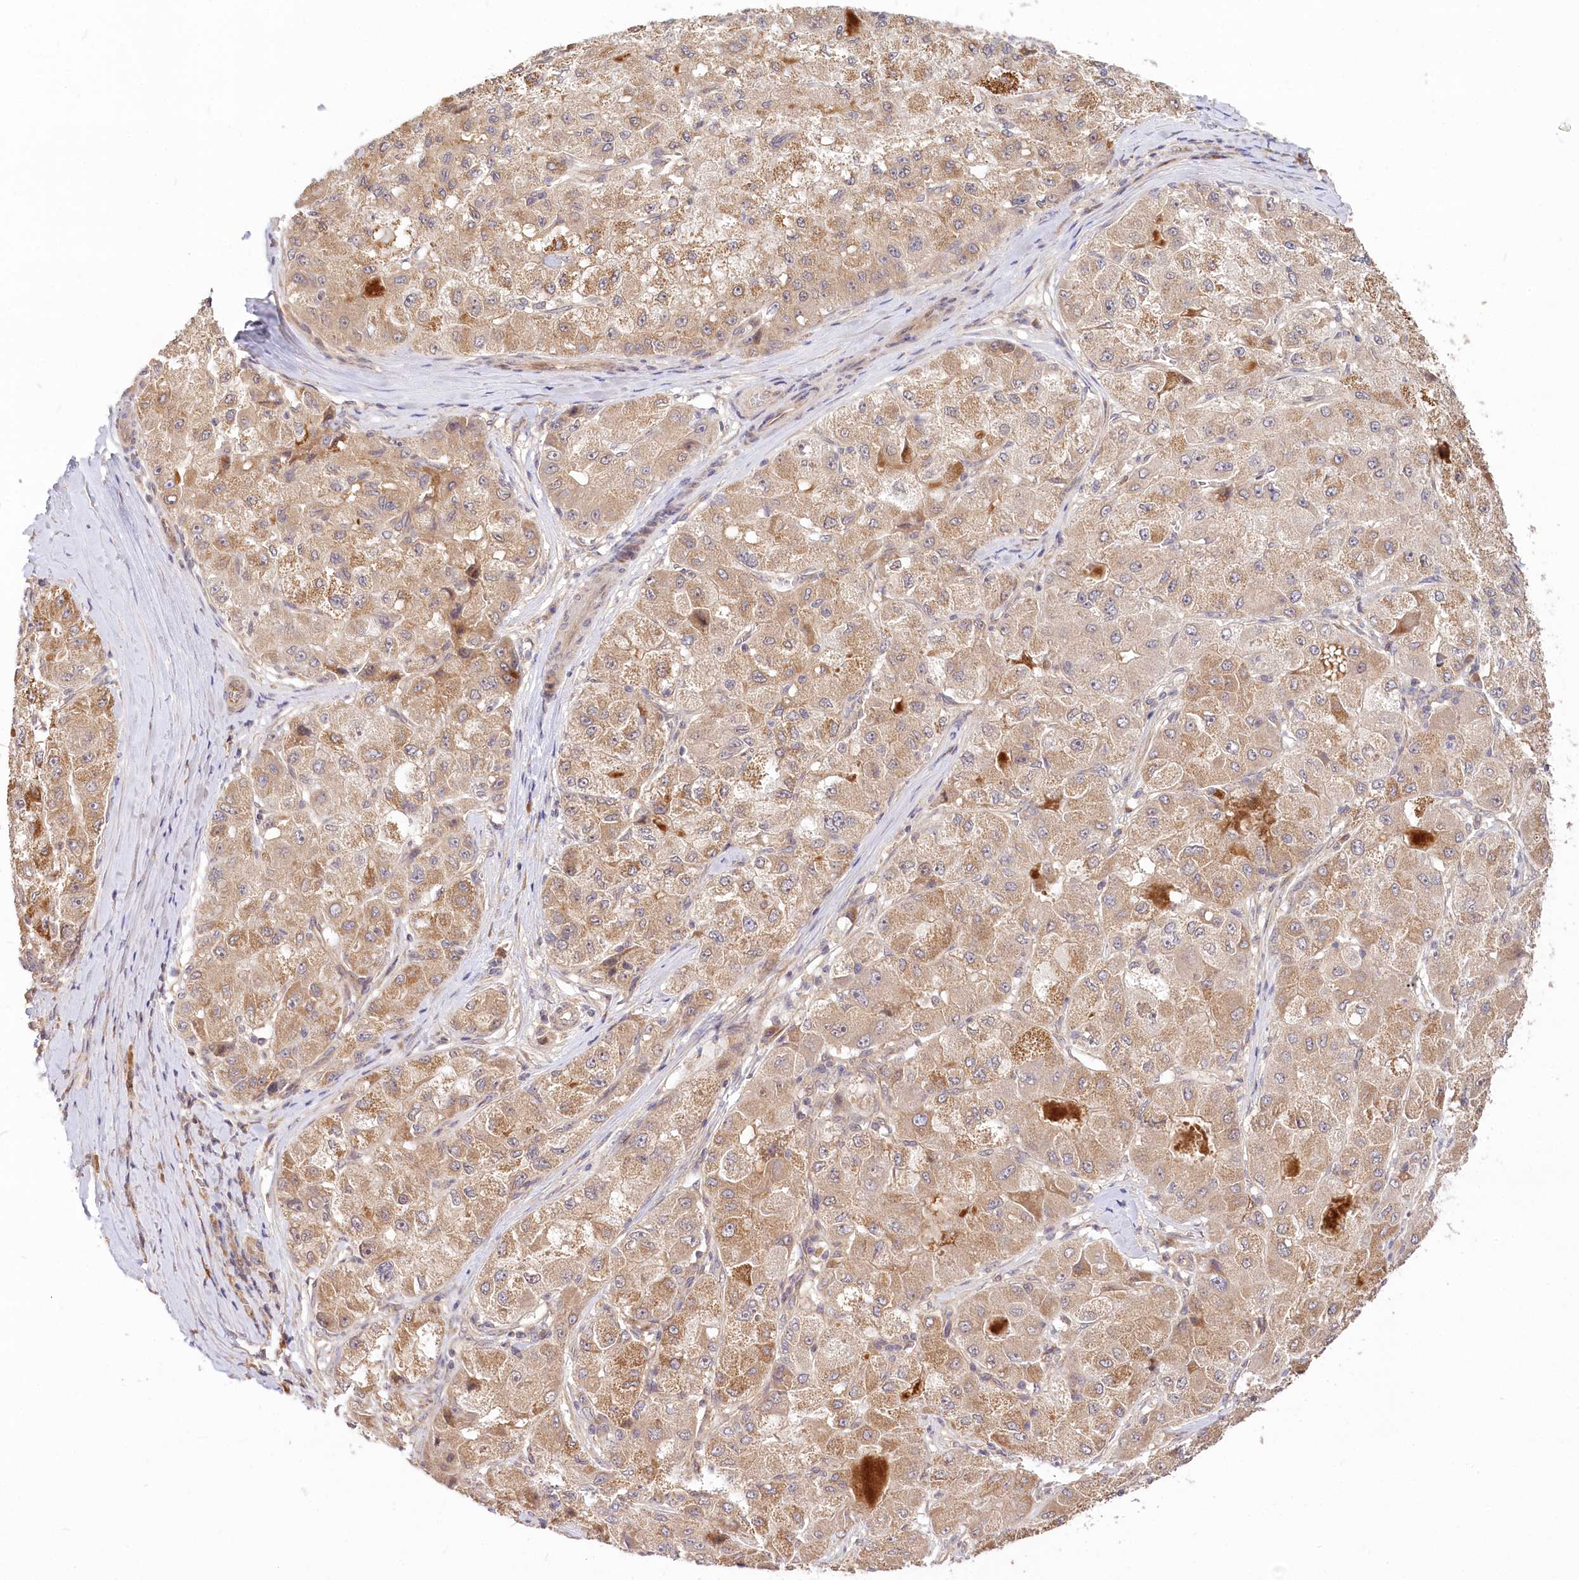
{"staining": {"intensity": "moderate", "quantity": ">75%", "location": "cytoplasmic/membranous"}, "tissue": "liver cancer", "cell_type": "Tumor cells", "image_type": "cancer", "snomed": [{"axis": "morphology", "description": "Carcinoma, Hepatocellular, NOS"}, {"axis": "topography", "description": "Liver"}], "caption": "Protein staining demonstrates moderate cytoplasmic/membranous positivity in about >75% of tumor cells in liver cancer. The staining is performed using DAB (3,3'-diaminobenzidine) brown chromogen to label protein expression. The nuclei are counter-stained blue using hematoxylin.", "gene": "CEP70", "patient": {"sex": "male", "age": 80}}